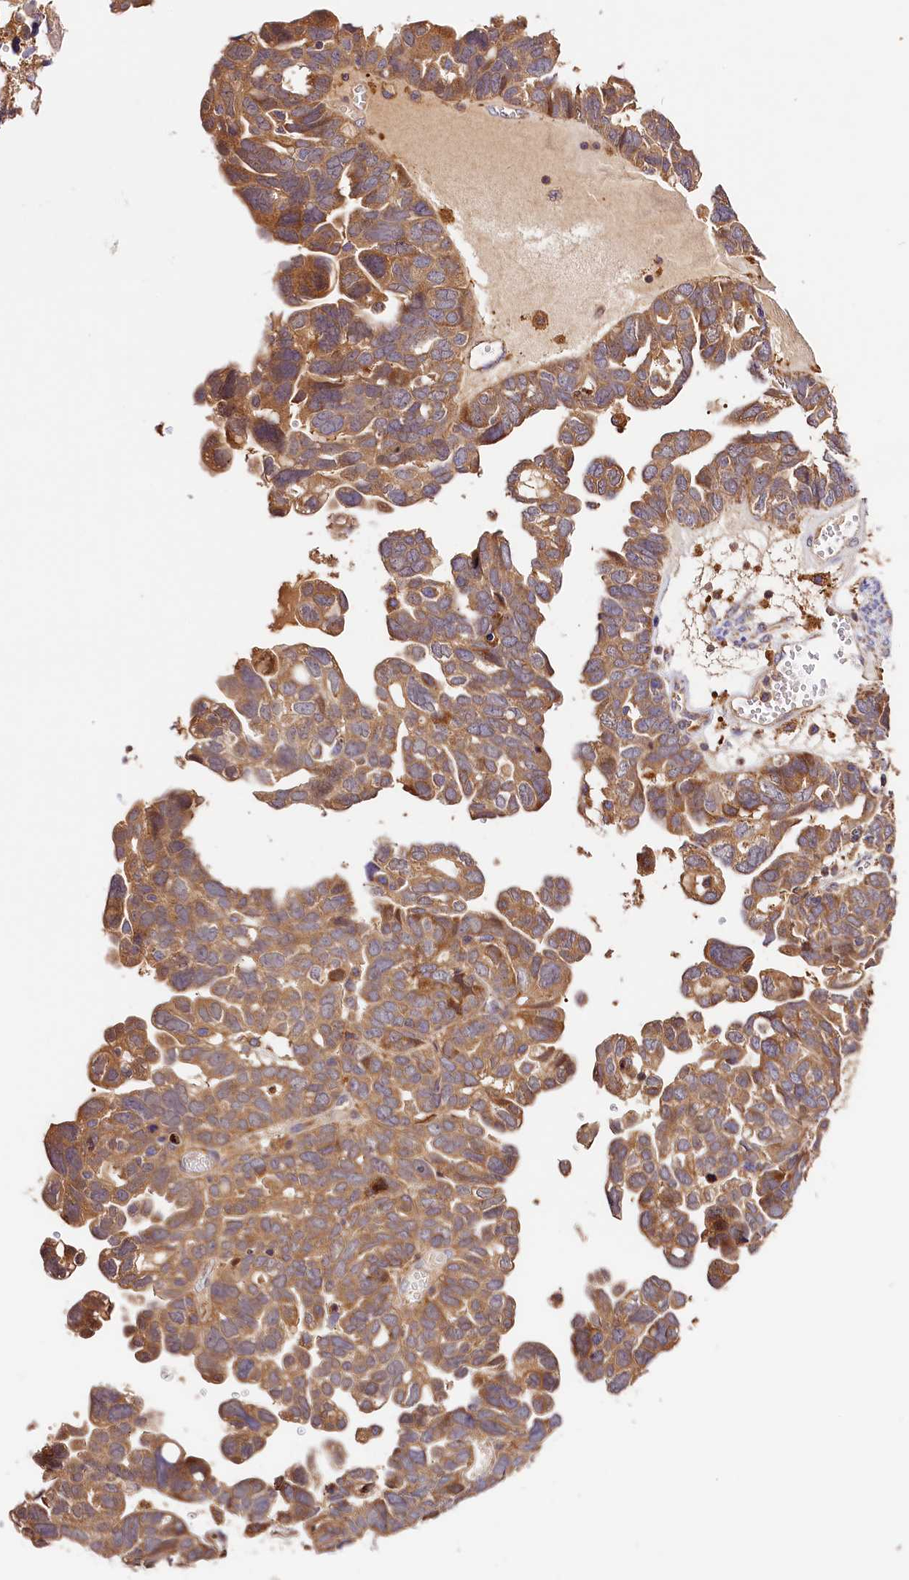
{"staining": {"intensity": "moderate", "quantity": ">75%", "location": "cytoplasmic/membranous"}, "tissue": "ovarian cancer", "cell_type": "Tumor cells", "image_type": "cancer", "snomed": [{"axis": "morphology", "description": "Cystadenocarcinoma, serous, NOS"}, {"axis": "topography", "description": "Ovary"}], "caption": "Immunohistochemistry (IHC) histopathology image of ovarian cancer (serous cystadenocarcinoma) stained for a protein (brown), which displays medium levels of moderate cytoplasmic/membranous staining in about >75% of tumor cells.", "gene": "KPTN", "patient": {"sex": "female", "age": 79}}